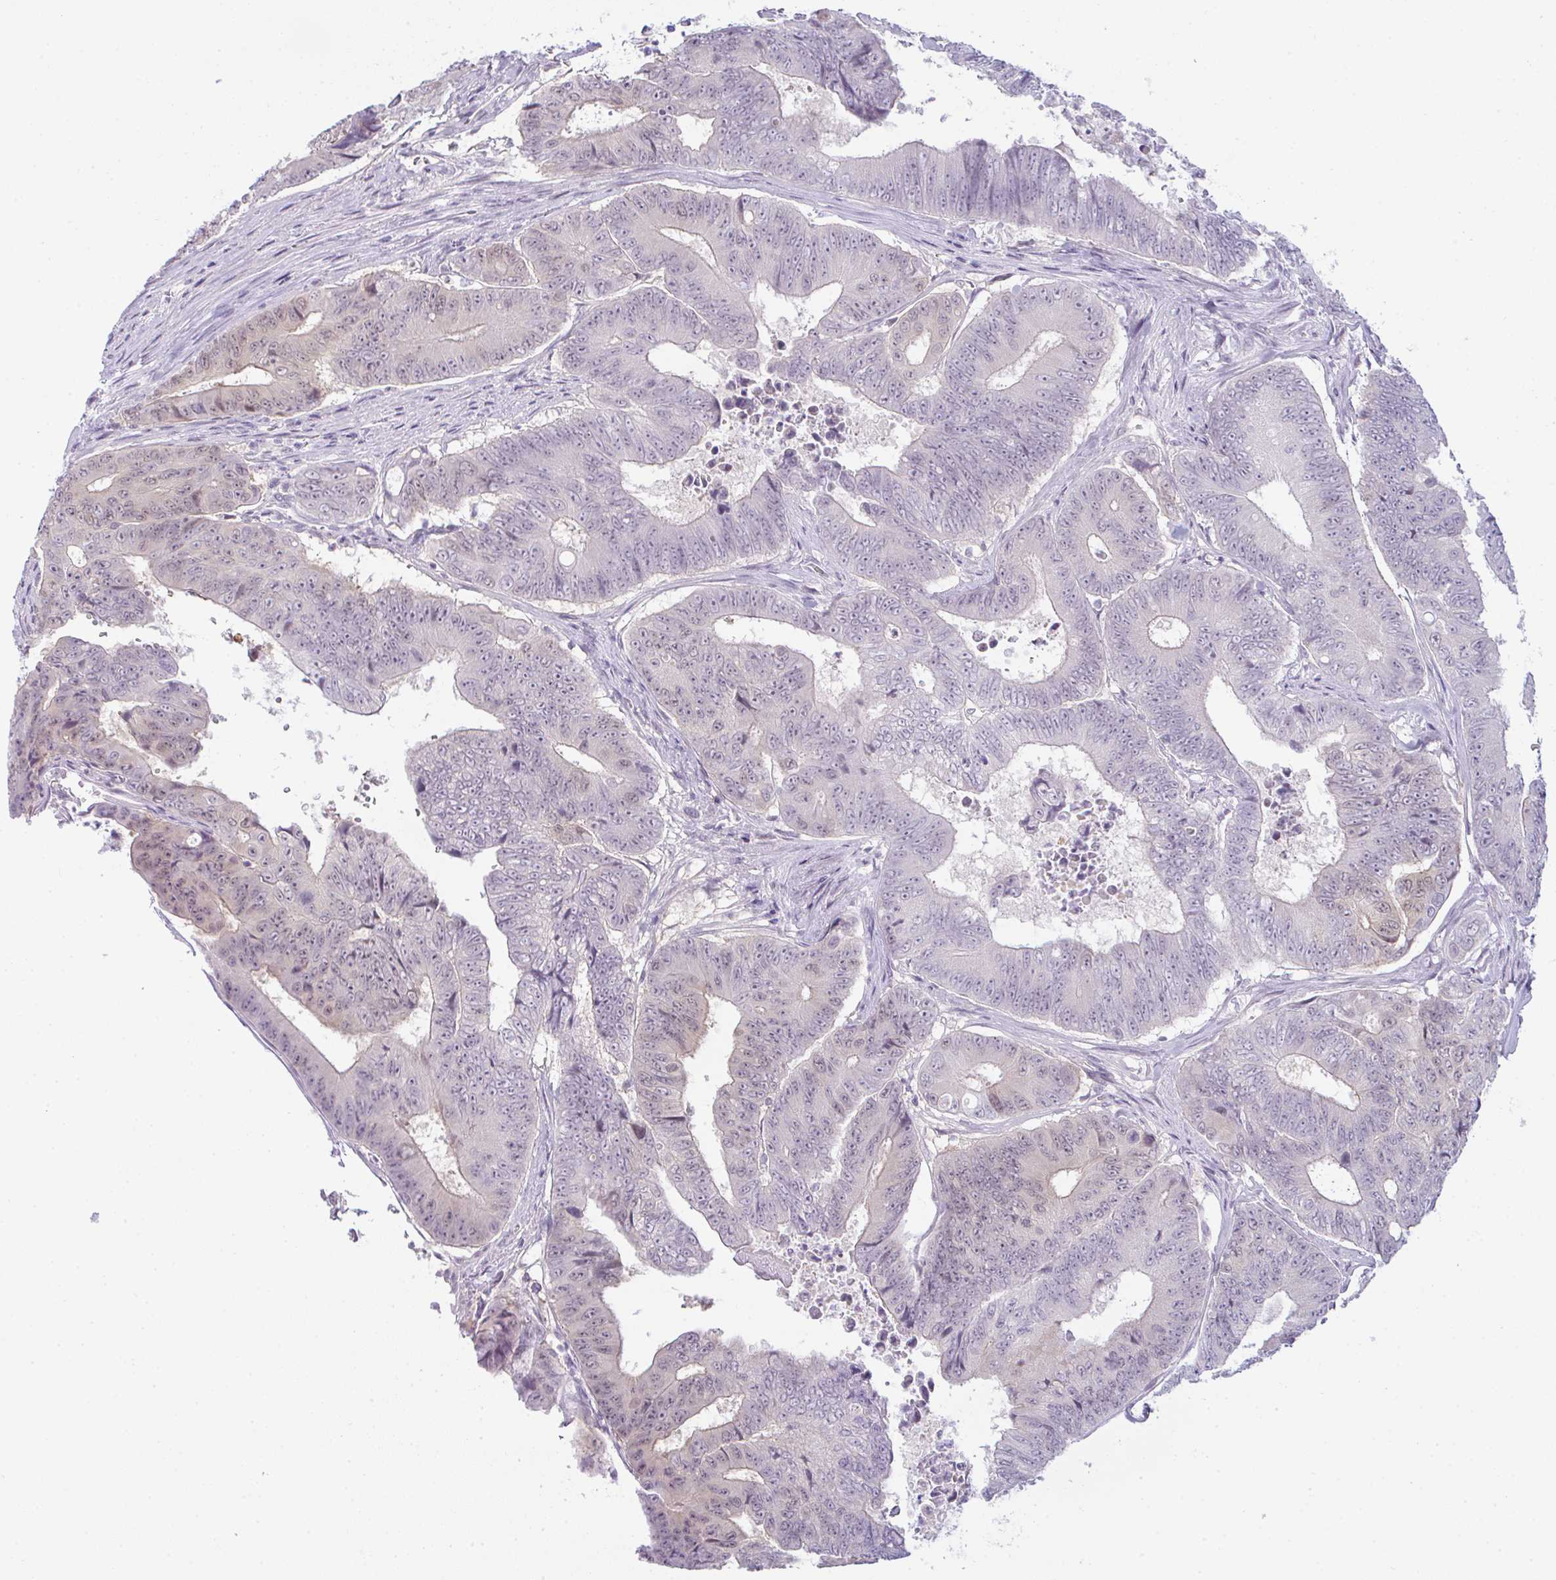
{"staining": {"intensity": "negative", "quantity": "none", "location": "none"}, "tissue": "colorectal cancer", "cell_type": "Tumor cells", "image_type": "cancer", "snomed": [{"axis": "morphology", "description": "Adenocarcinoma, NOS"}, {"axis": "topography", "description": "Colon"}], "caption": "High power microscopy photomicrograph of an immunohistochemistry (IHC) micrograph of colorectal cancer (adenocarcinoma), revealing no significant staining in tumor cells. (DAB (3,3'-diaminobenzidine) immunohistochemistry (IHC) visualized using brightfield microscopy, high magnification).", "gene": "CSE1L", "patient": {"sex": "female", "age": 48}}